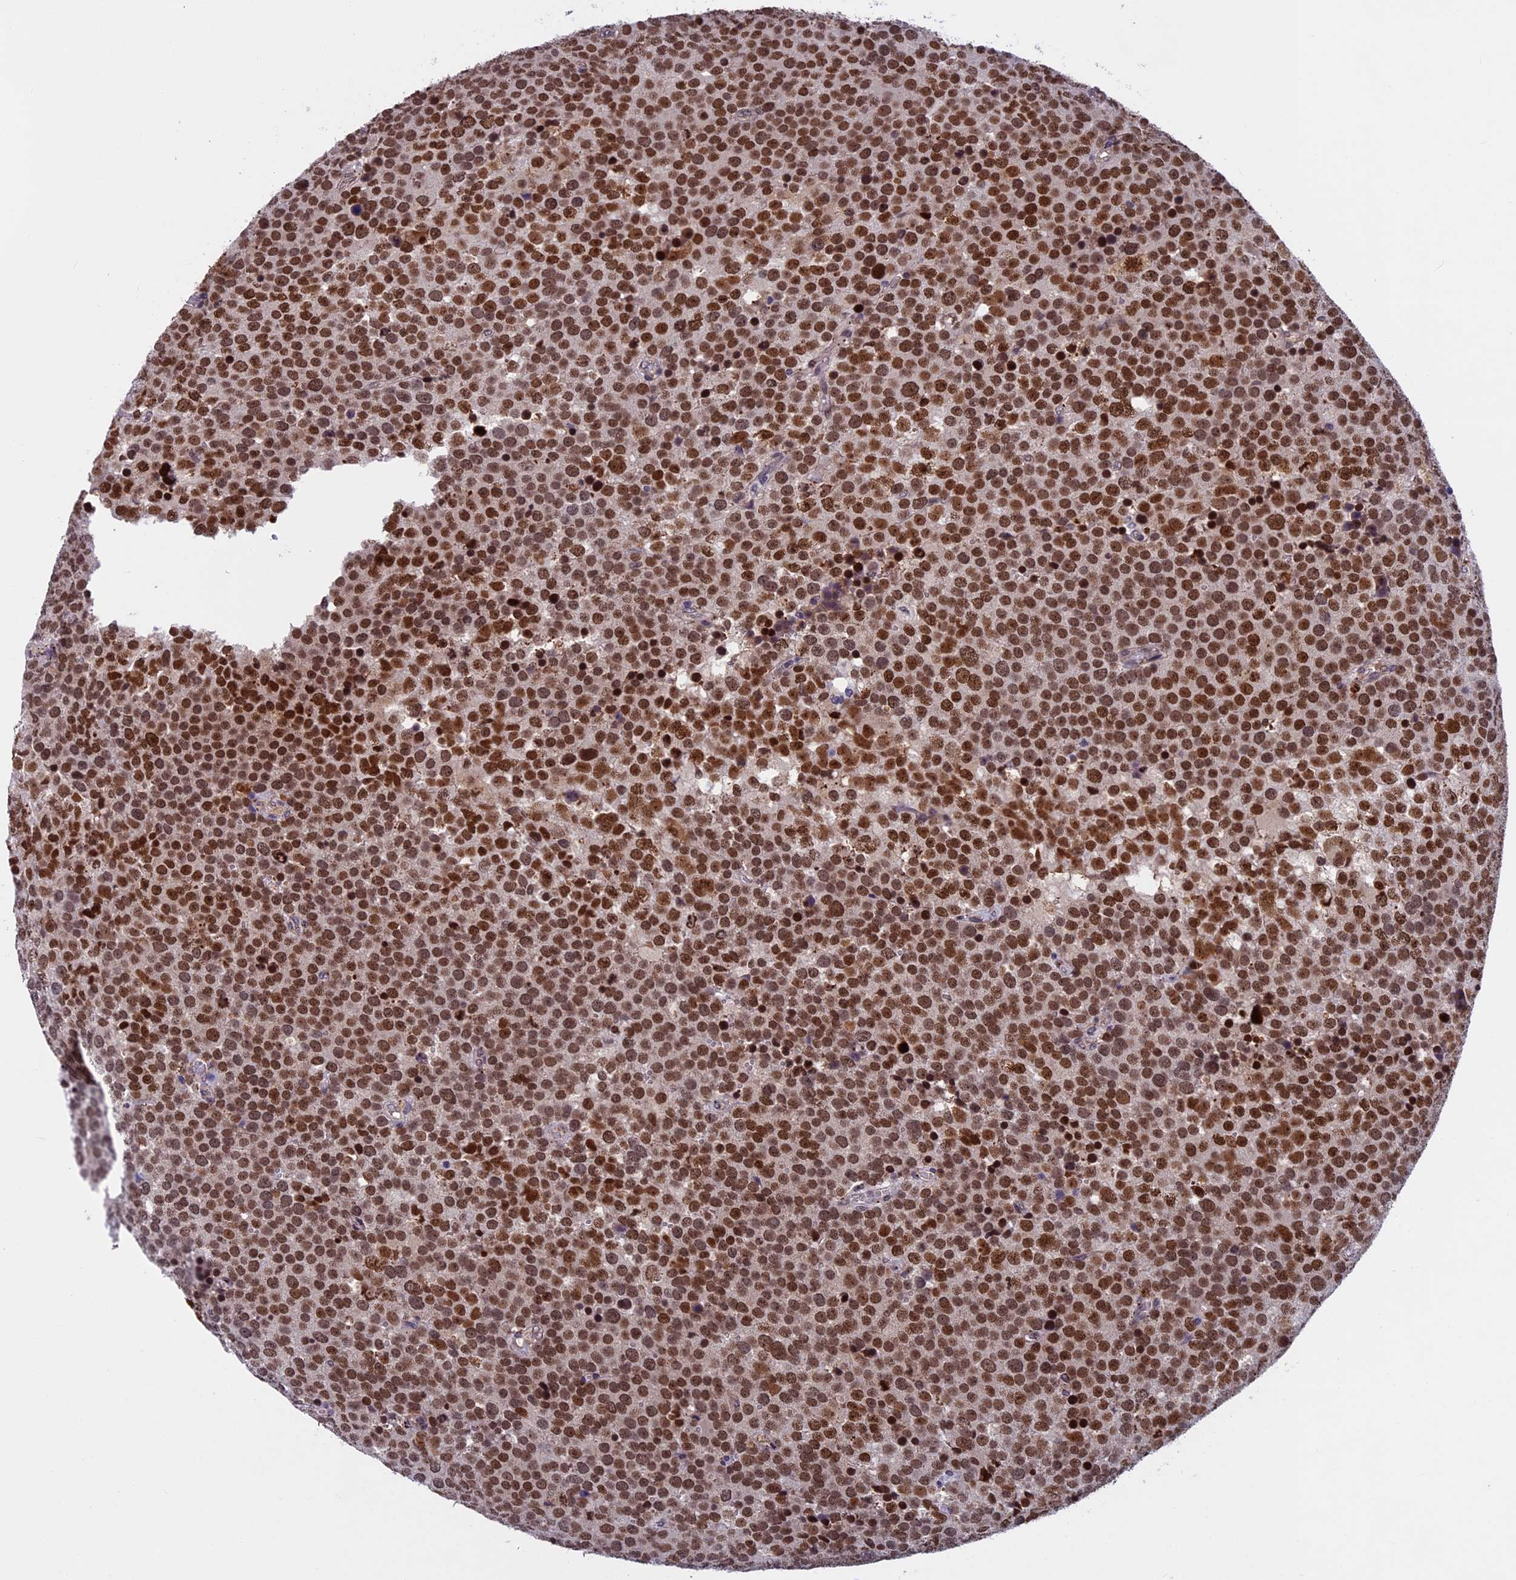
{"staining": {"intensity": "strong", "quantity": ">75%", "location": "nuclear"}, "tissue": "testis cancer", "cell_type": "Tumor cells", "image_type": "cancer", "snomed": [{"axis": "morphology", "description": "Seminoma, NOS"}, {"axis": "topography", "description": "Testis"}], "caption": "This is a photomicrograph of immunohistochemistry (IHC) staining of seminoma (testis), which shows strong staining in the nuclear of tumor cells.", "gene": "NIPBL", "patient": {"sex": "male", "age": 71}}